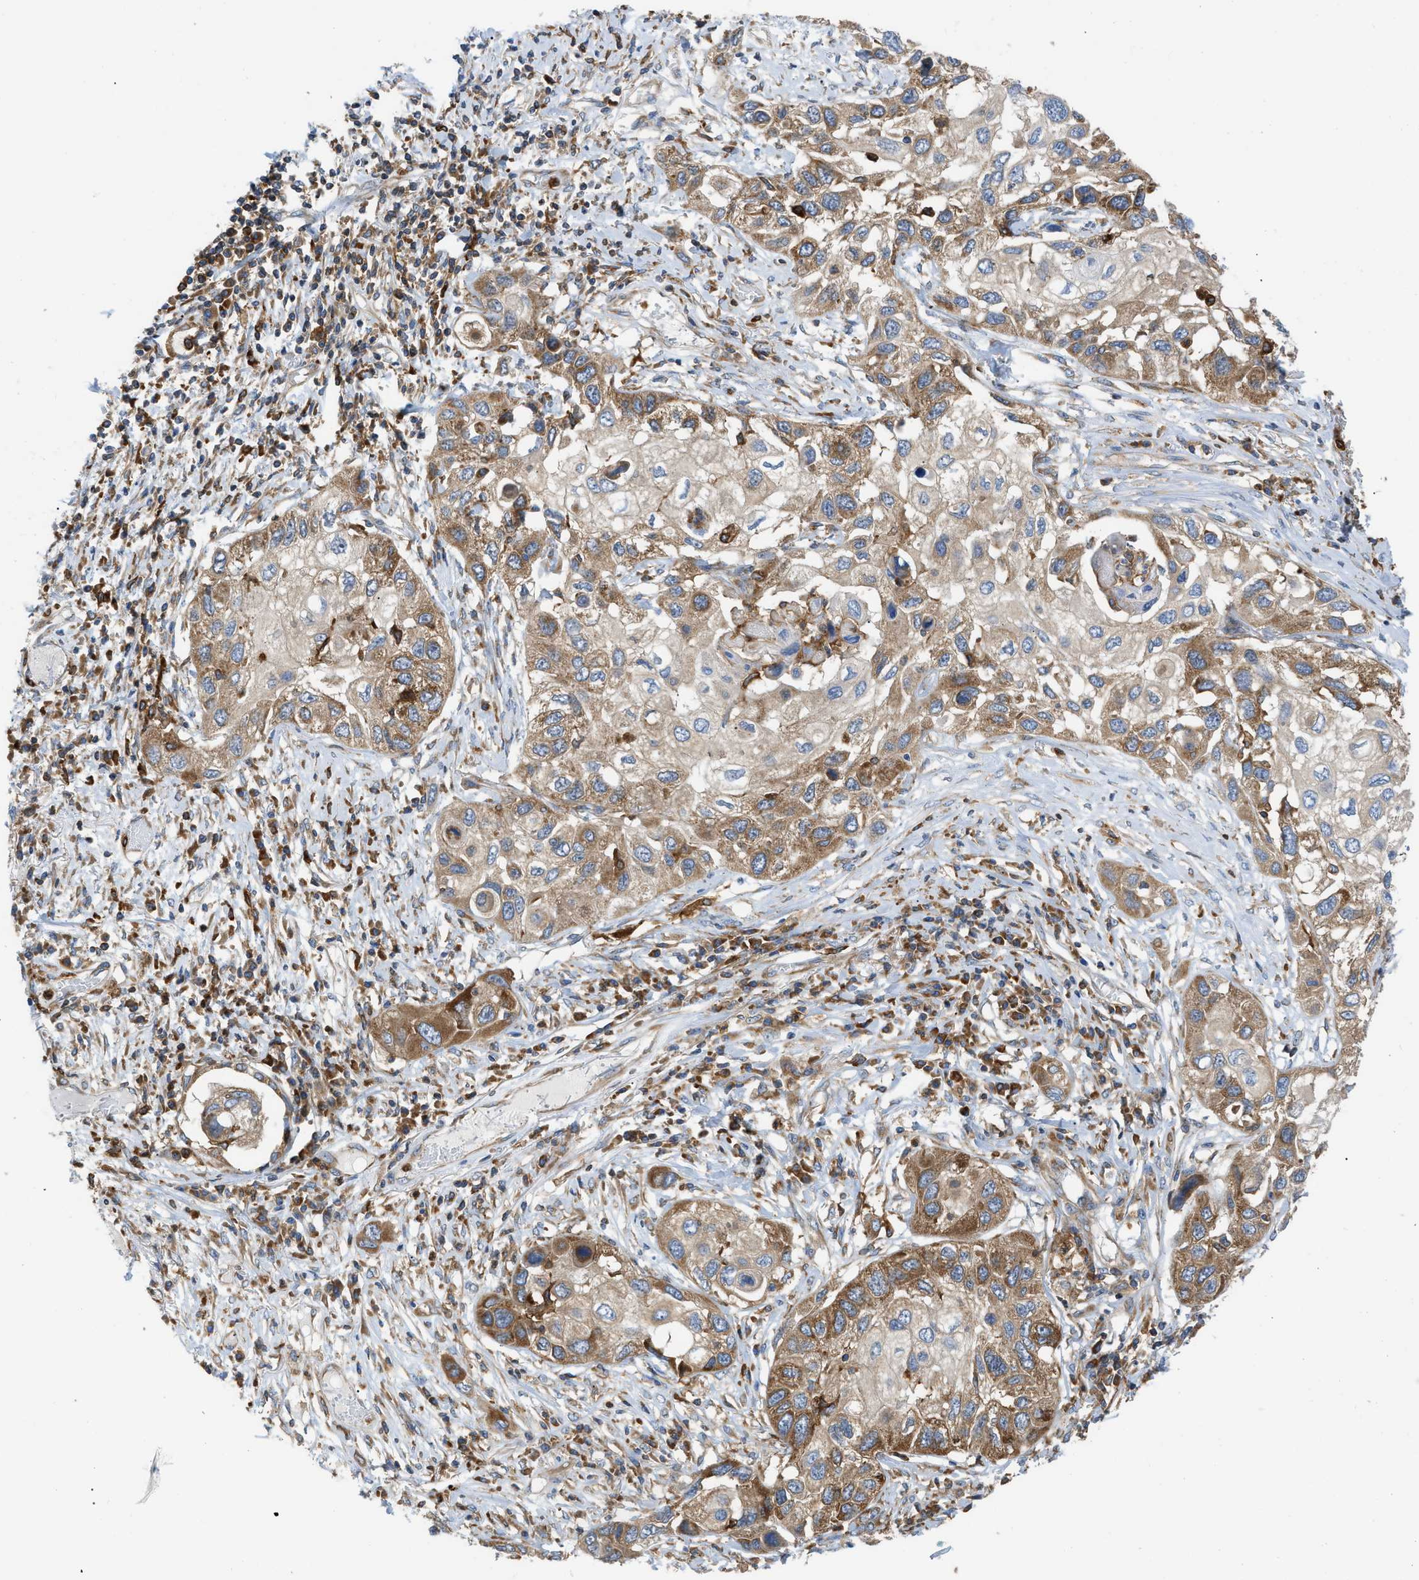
{"staining": {"intensity": "moderate", "quantity": ">75%", "location": "cytoplasmic/membranous"}, "tissue": "lung cancer", "cell_type": "Tumor cells", "image_type": "cancer", "snomed": [{"axis": "morphology", "description": "Squamous cell carcinoma, NOS"}, {"axis": "topography", "description": "Lung"}], "caption": "Protein analysis of lung cancer tissue displays moderate cytoplasmic/membranous positivity in approximately >75% of tumor cells.", "gene": "GPAT4", "patient": {"sex": "male", "age": 71}}